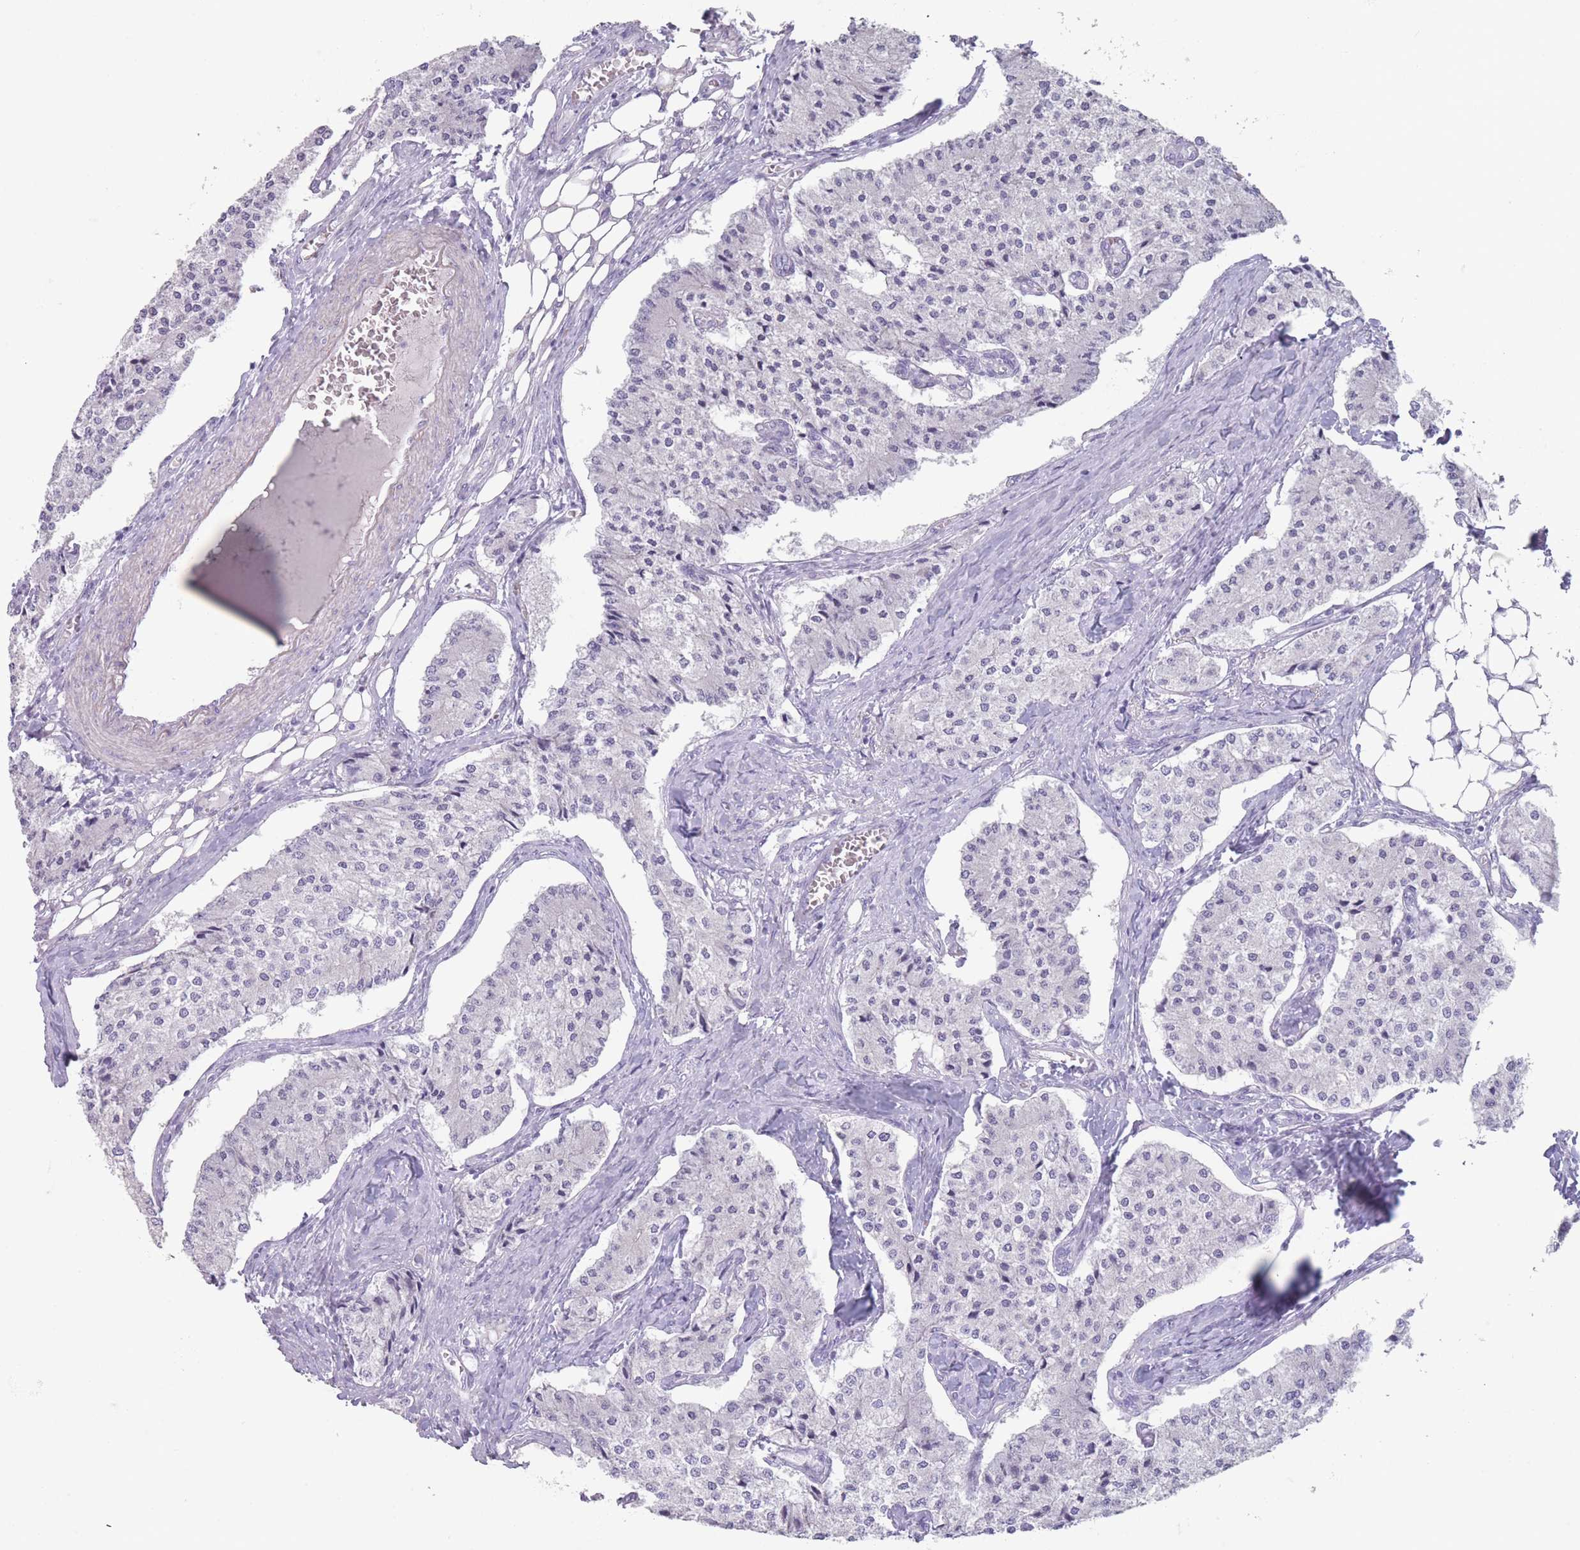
{"staining": {"intensity": "negative", "quantity": "none", "location": "none"}, "tissue": "carcinoid", "cell_type": "Tumor cells", "image_type": "cancer", "snomed": [{"axis": "morphology", "description": "Carcinoid, malignant, NOS"}, {"axis": "topography", "description": "Colon"}], "caption": "This is an immunohistochemistry (IHC) histopathology image of human carcinoid. There is no positivity in tumor cells.", "gene": "RHBG", "patient": {"sex": "female", "age": 52}}